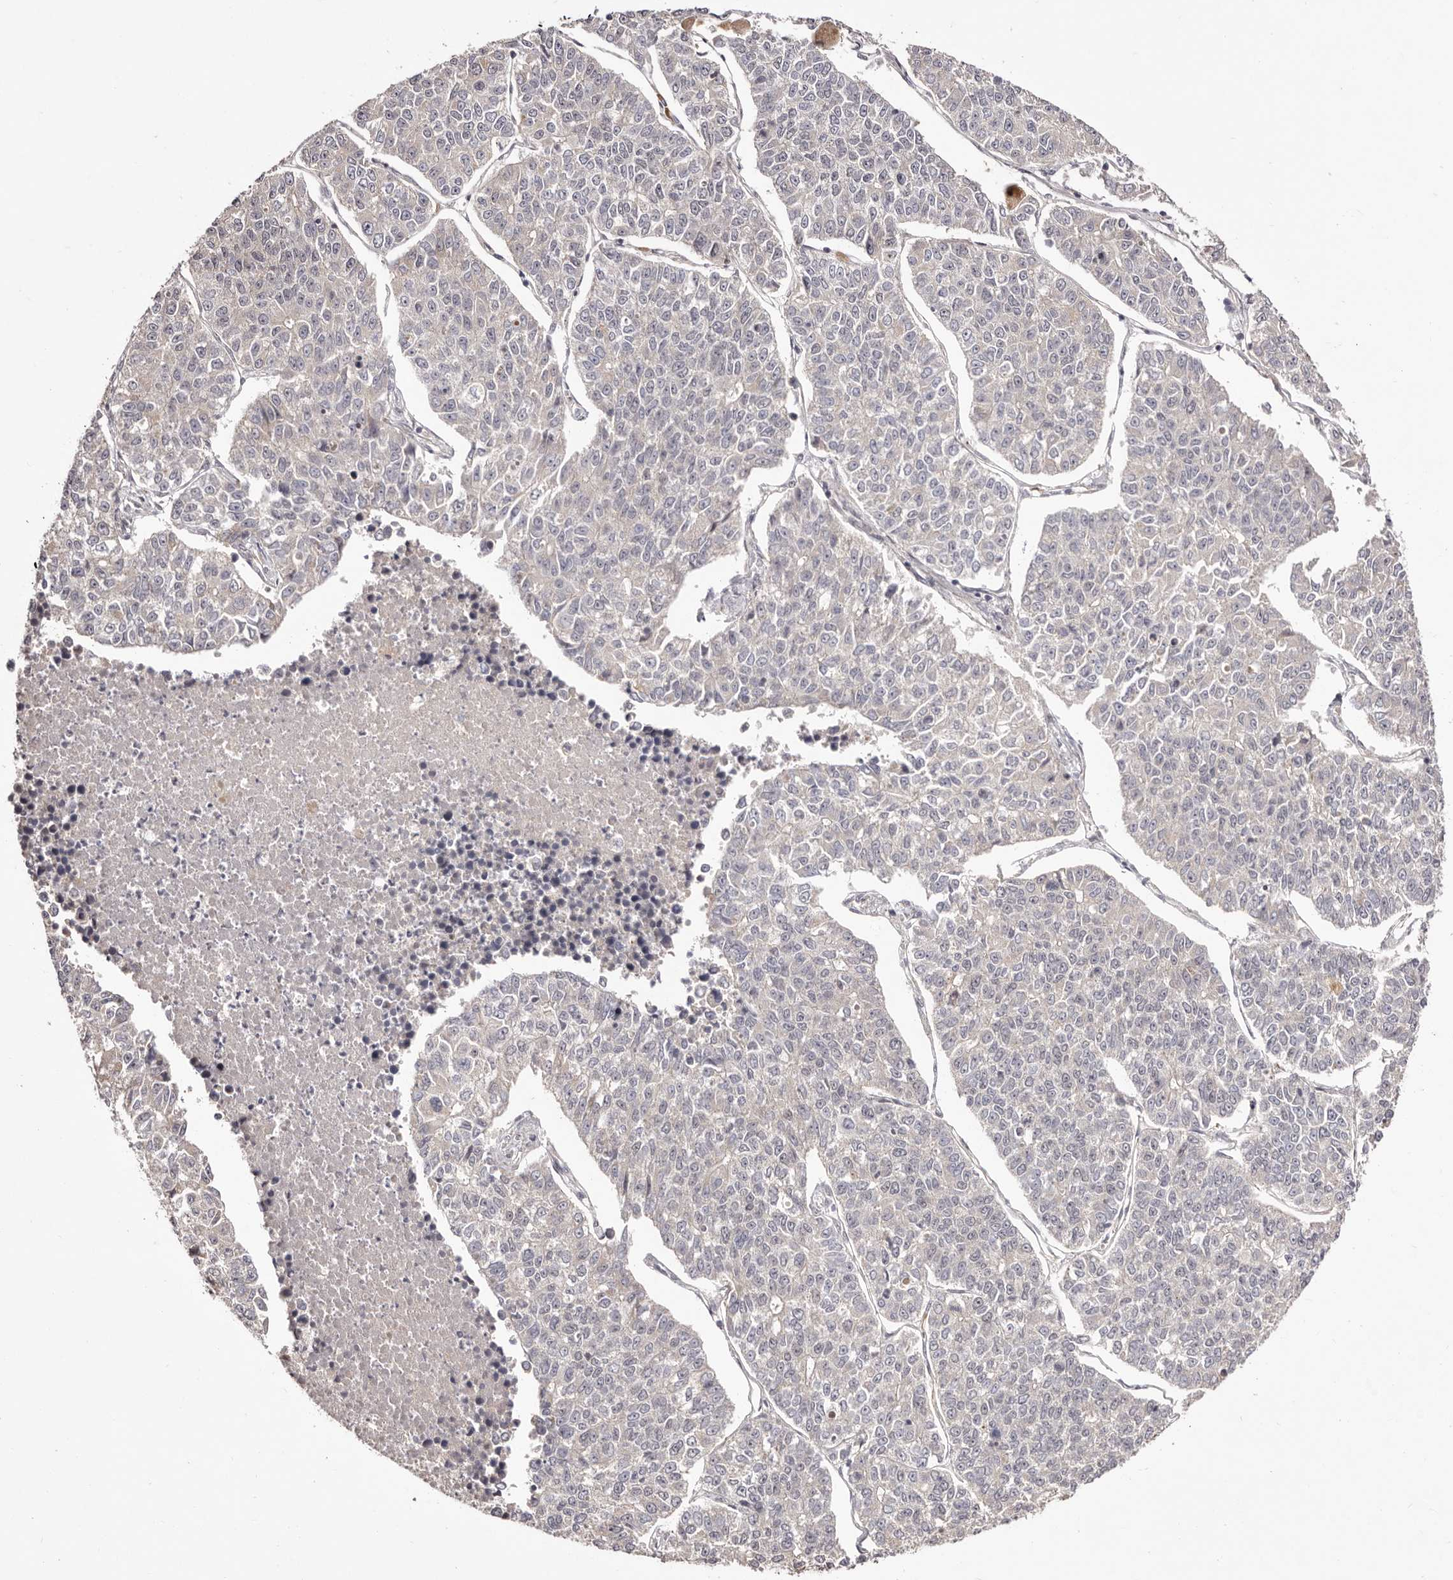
{"staining": {"intensity": "negative", "quantity": "none", "location": "none"}, "tissue": "lung cancer", "cell_type": "Tumor cells", "image_type": "cancer", "snomed": [{"axis": "morphology", "description": "Adenocarcinoma, NOS"}, {"axis": "topography", "description": "Lung"}], "caption": "Photomicrograph shows no significant protein staining in tumor cells of lung cancer.", "gene": "EGR3", "patient": {"sex": "male", "age": 49}}